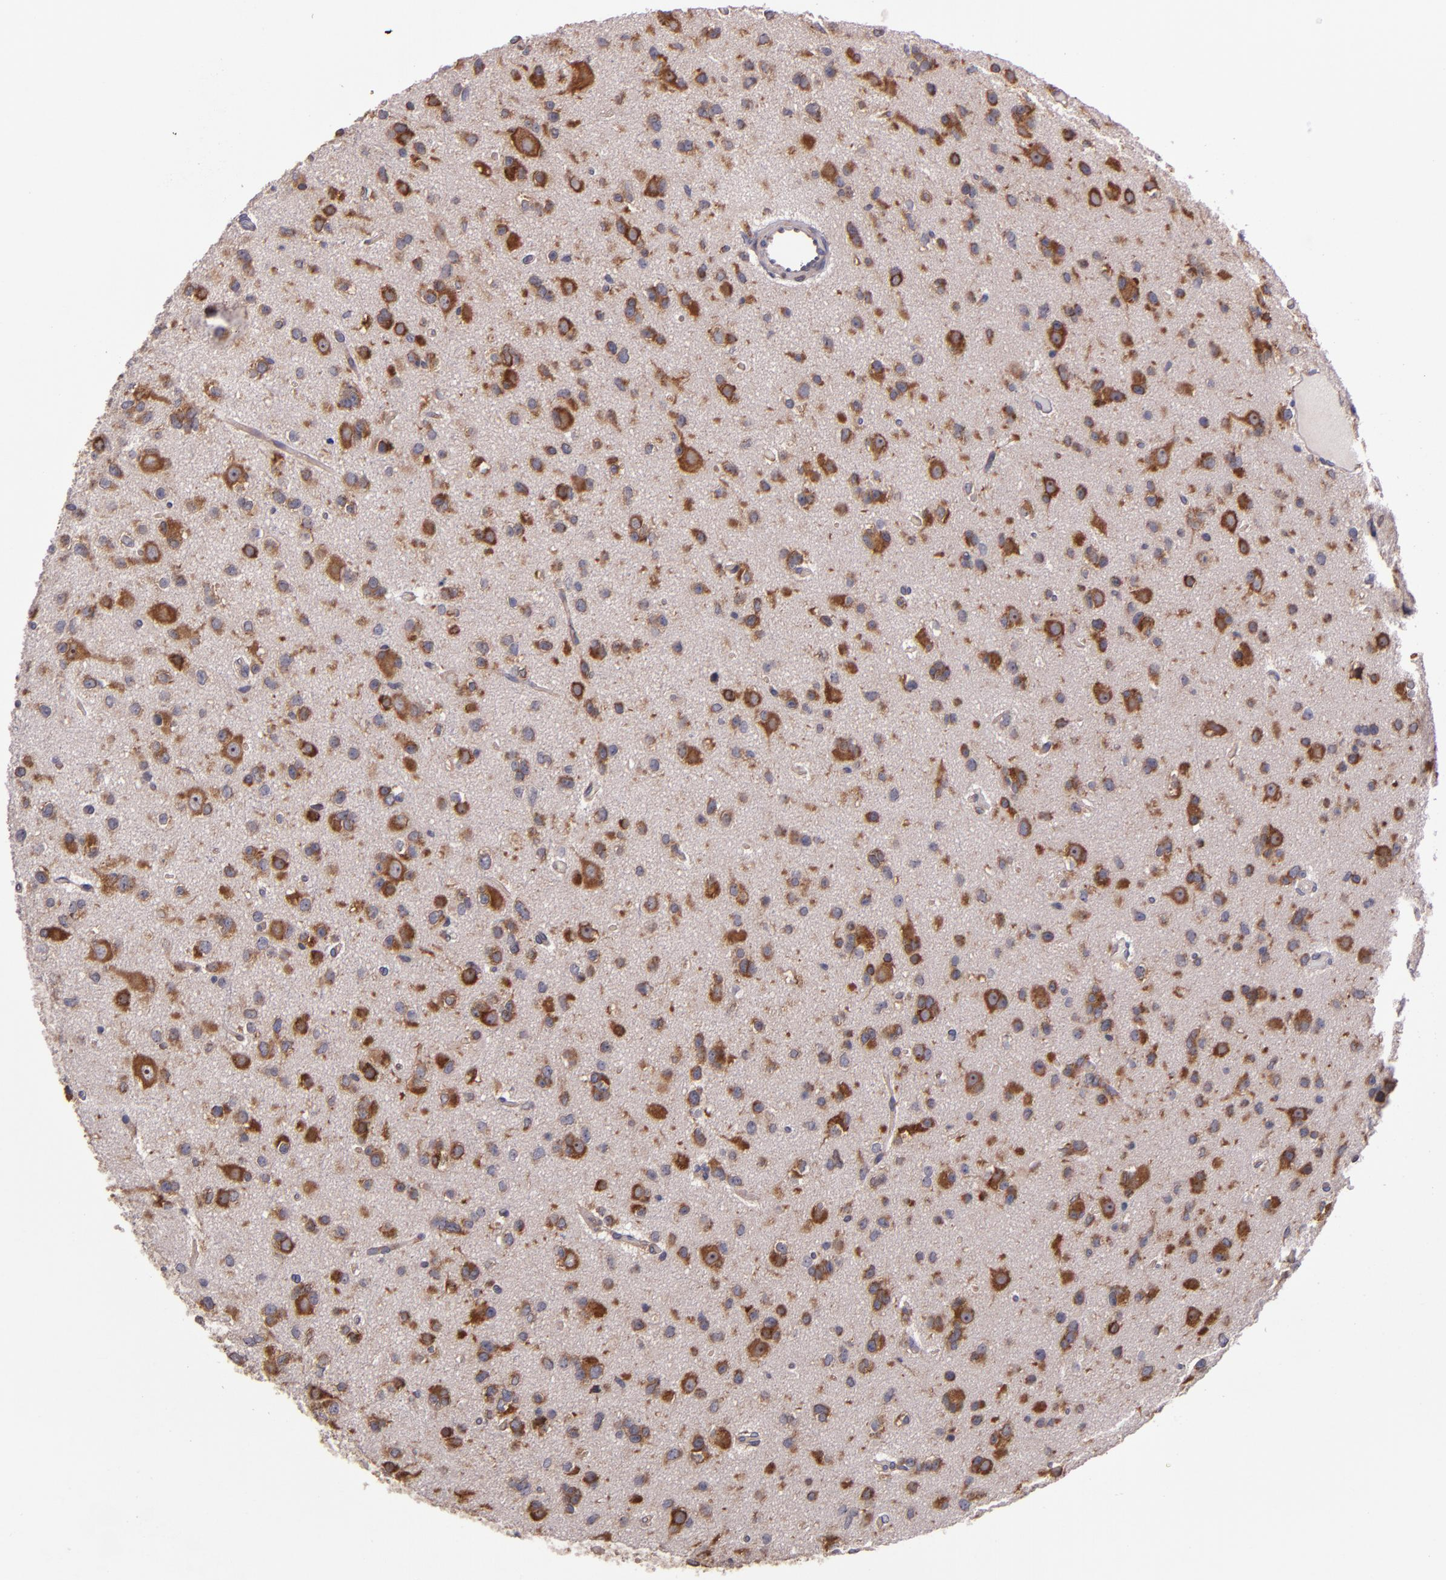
{"staining": {"intensity": "moderate", "quantity": ">75%", "location": "cytoplasmic/membranous"}, "tissue": "glioma", "cell_type": "Tumor cells", "image_type": "cancer", "snomed": [{"axis": "morphology", "description": "Glioma, malignant, Low grade"}, {"axis": "topography", "description": "Brain"}], "caption": "Immunohistochemistry histopathology image of human glioma stained for a protein (brown), which shows medium levels of moderate cytoplasmic/membranous staining in approximately >75% of tumor cells.", "gene": "EIF4ENIF1", "patient": {"sex": "male", "age": 42}}